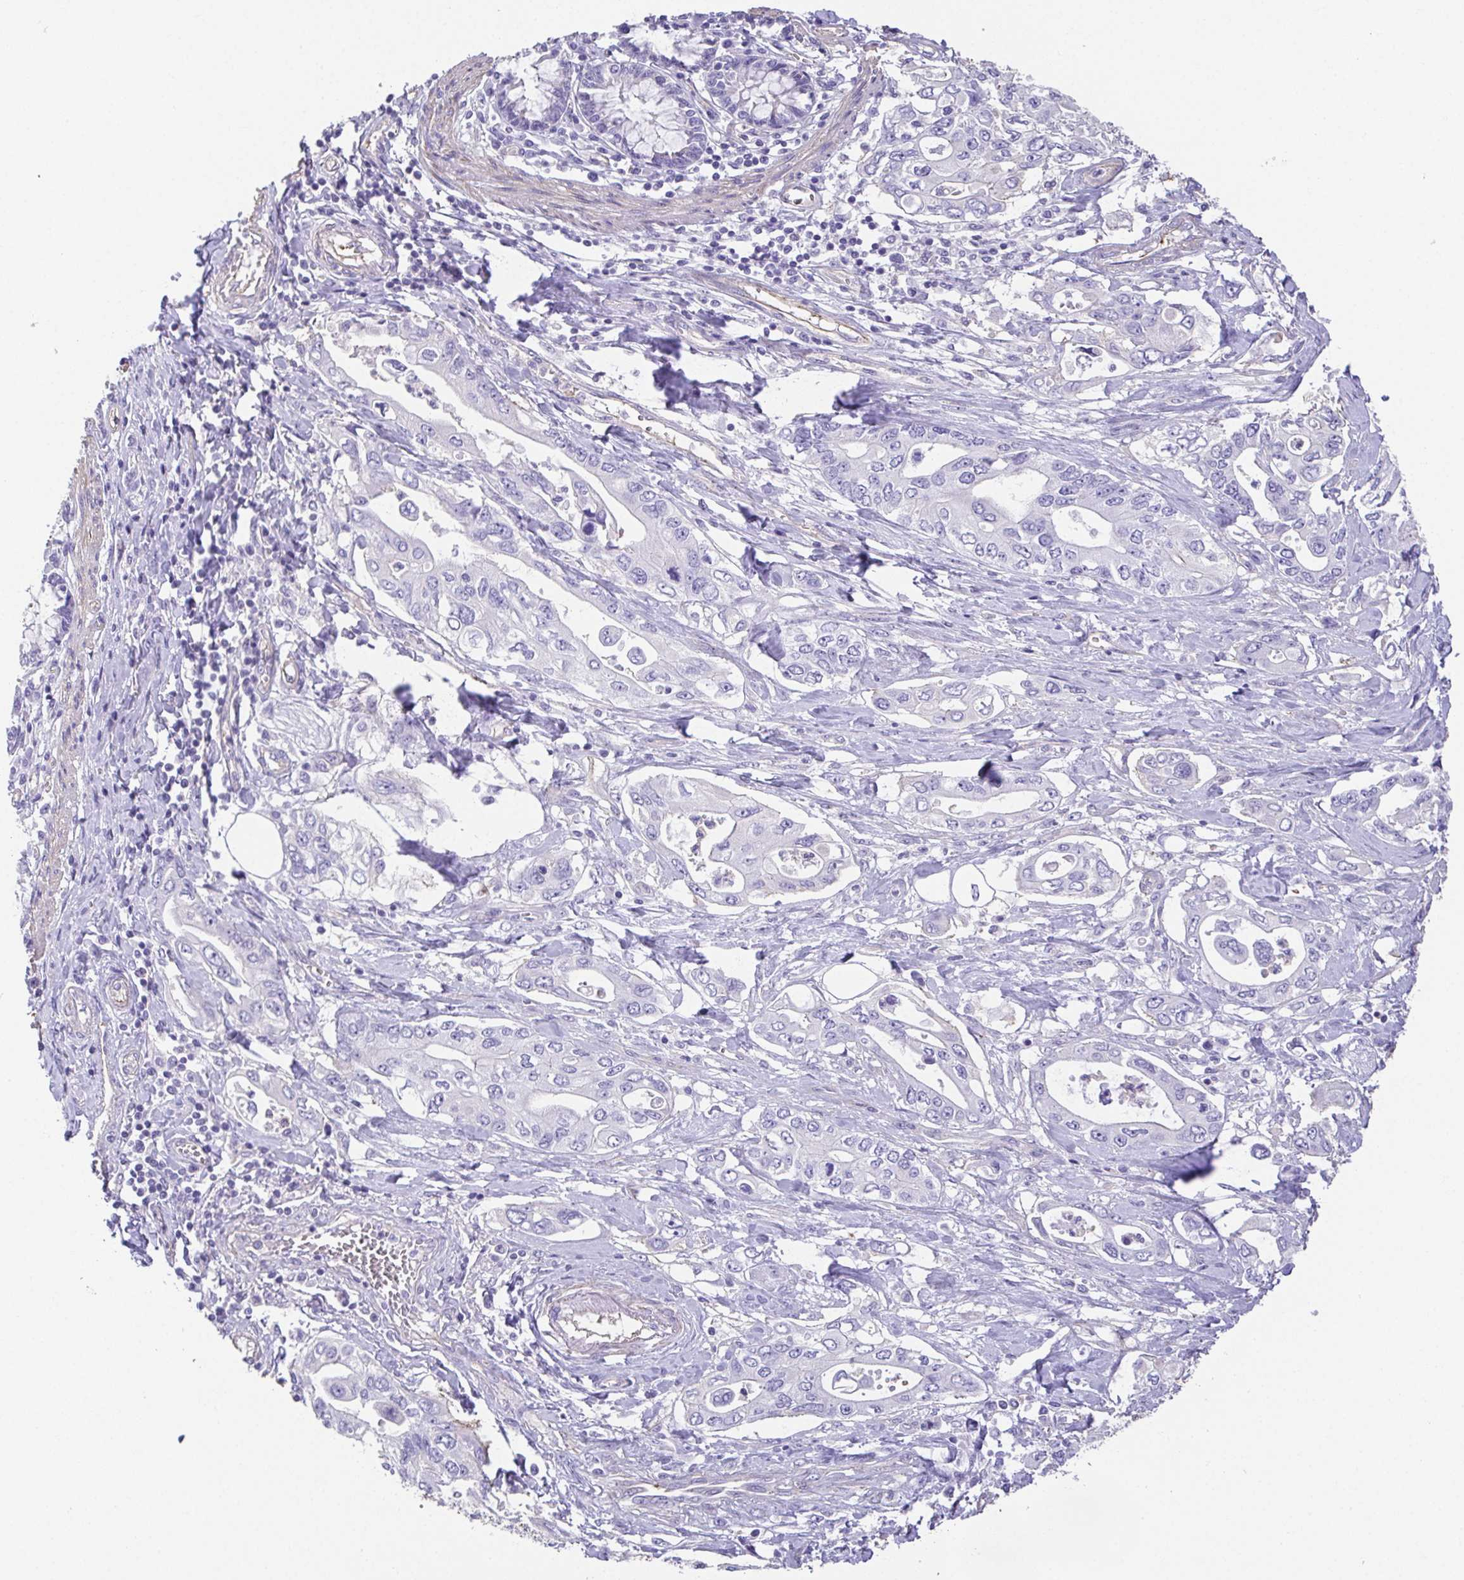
{"staining": {"intensity": "negative", "quantity": "none", "location": "none"}, "tissue": "pancreatic cancer", "cell_type": "Tumor cells", "image_type": "cancer", "snomed": [{"axis": "morphology", "description": "Adenocarcinoma, NOS"}, {"axis": "topography", "description": "Pancreas"}], "caption": "High magnification brightfield microscopy of pancreatic adenocarcinoma stained with DAB (3,3'-diaminobenzidine) (brown) and counterstained with hematoxylin (blue): tumor cells show no significant staining.", "gene": "MYL6", "patient": {"sex": "female", "age": 63}}